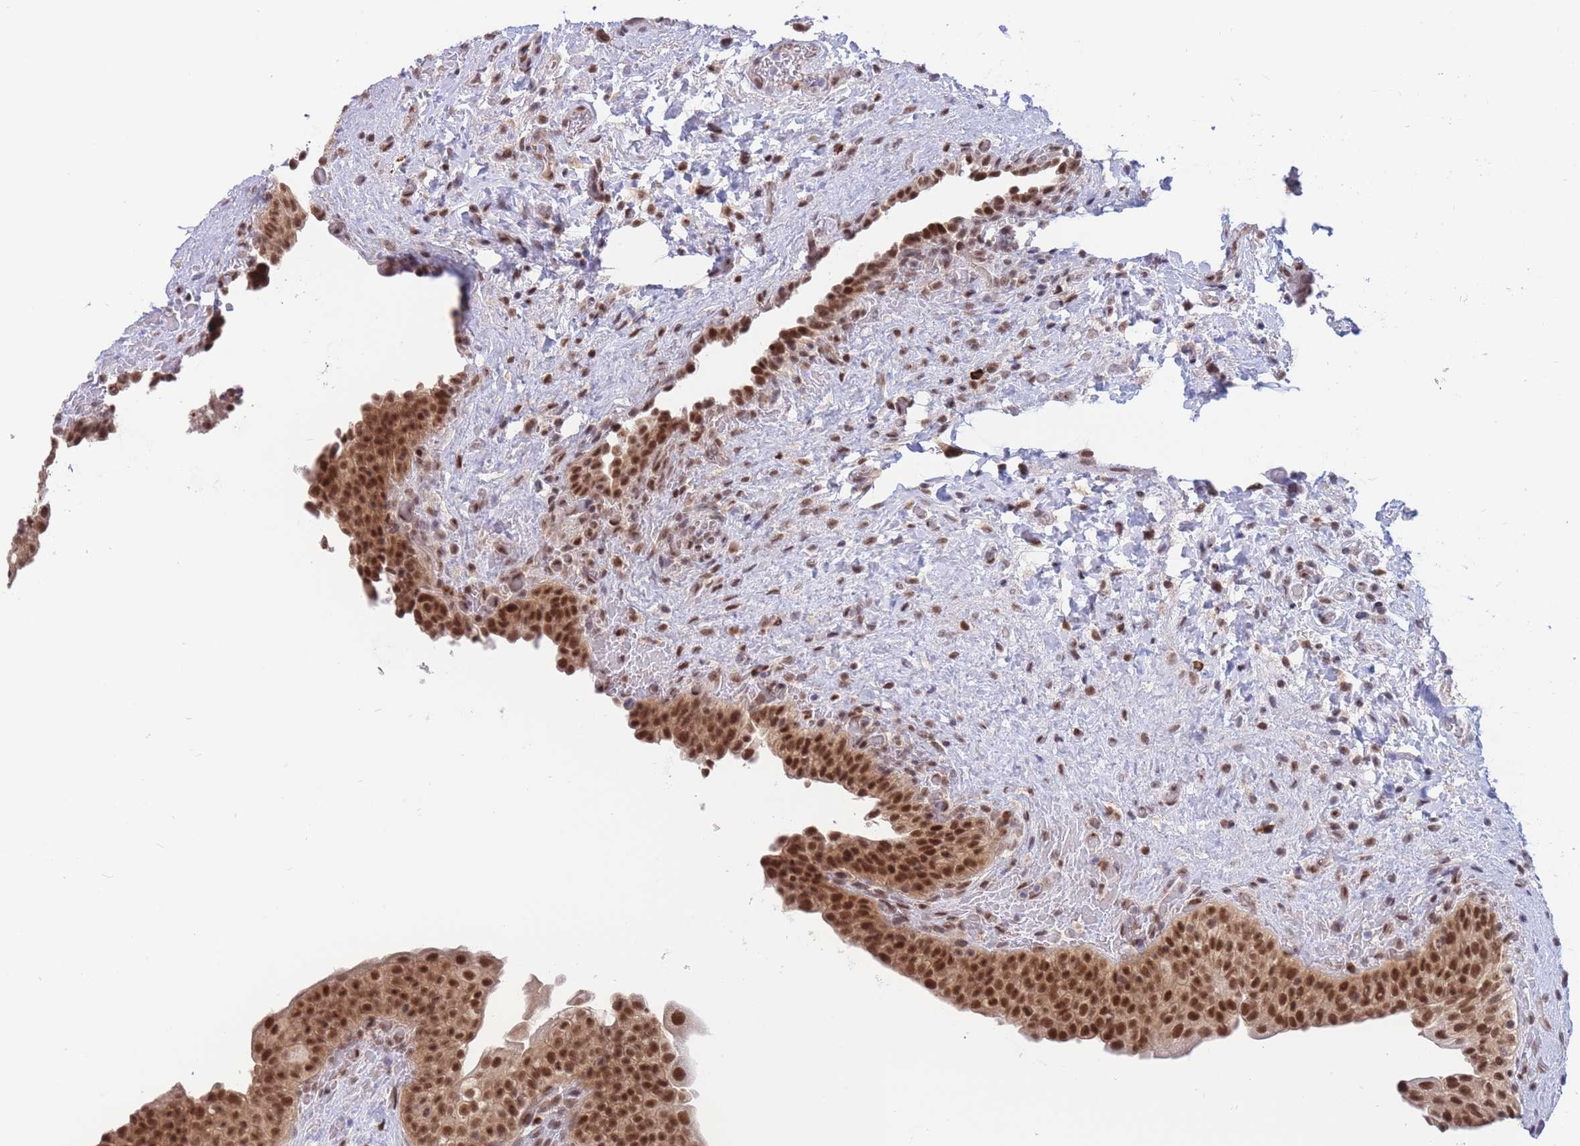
{"staining": {"intensity": "strong", "quantity": ">75%", "location": "nuclear"}, "tissue": "urinary bladder", "cell_type": "Urothelial cells", "image_type": "normal", "snomed": [{"axis": "morphology", "description": "Normal tissue, NOS"}, {"axis": "topography", "description": "Urinary bladder"}], "caption": "The immunohistochemical stain labels strong nuclear expression in urothelial cells of unremarkable urinary bladder.", "gene": "SMAD9", "patient": {"sex": "male", "age": 69}}